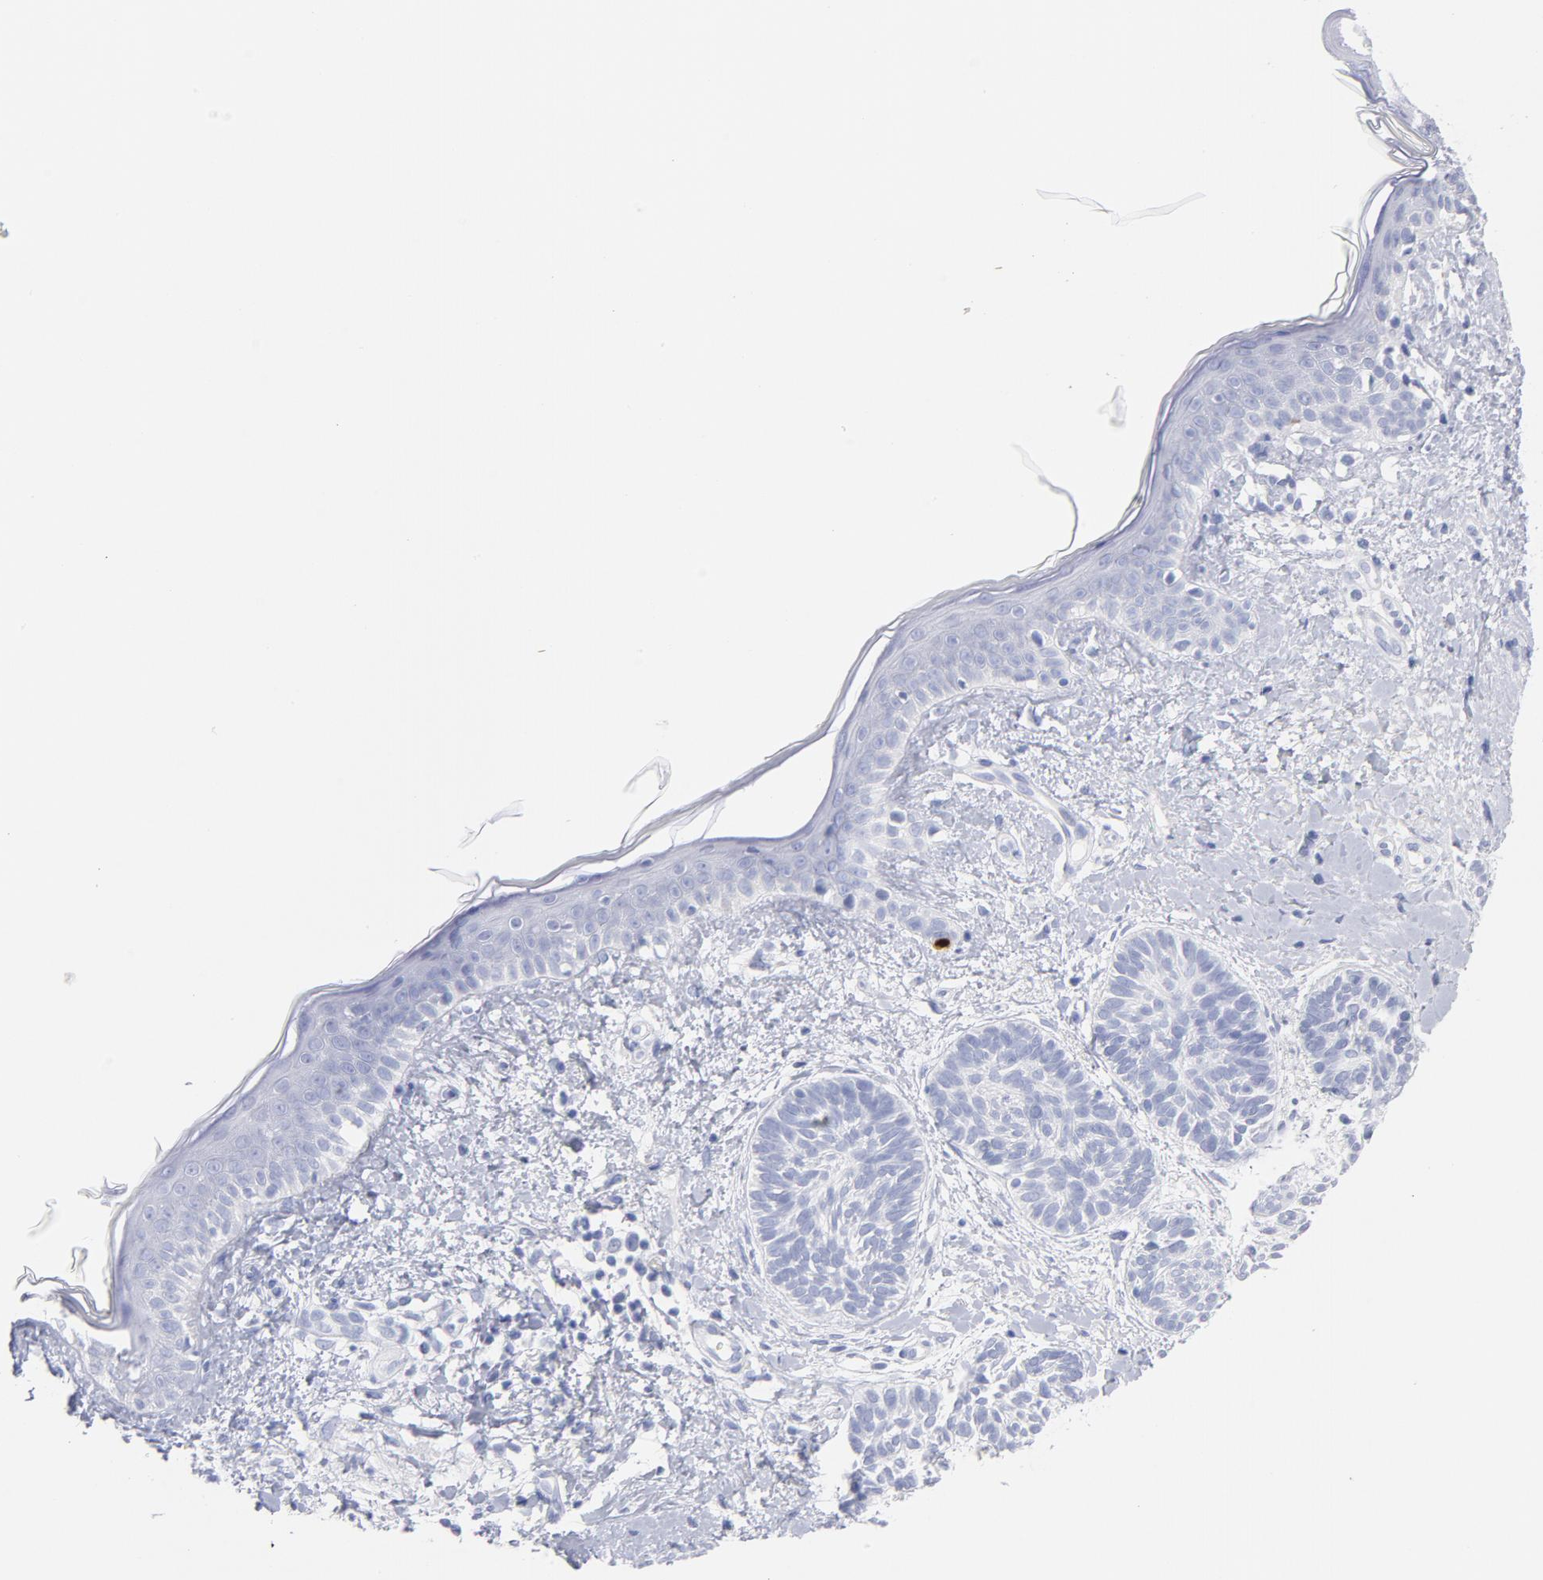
{"staining": {"intensity": "negative", "quantity": "none", "location": "none"}, "tissue": "skin cancer", "cell_type": "Tumor cells", "image_type": "cancer", "snomed": [{"axis": "morphology", "description": "Normal tissue, NOS"}, {"axis": "morphology", "description": "Basal cell carcinoma"}, {"axis": "topography", "description": "Skin"}], "caption": "This image is of basal cell carcinoma (skin) stained with immunohistochemistry to label a protein in brown with the nuclei are counter-stained blue. There is no staining in tumor cells.", "gene": "SCGN", "patient": {"sex": "male", "age": 63}}